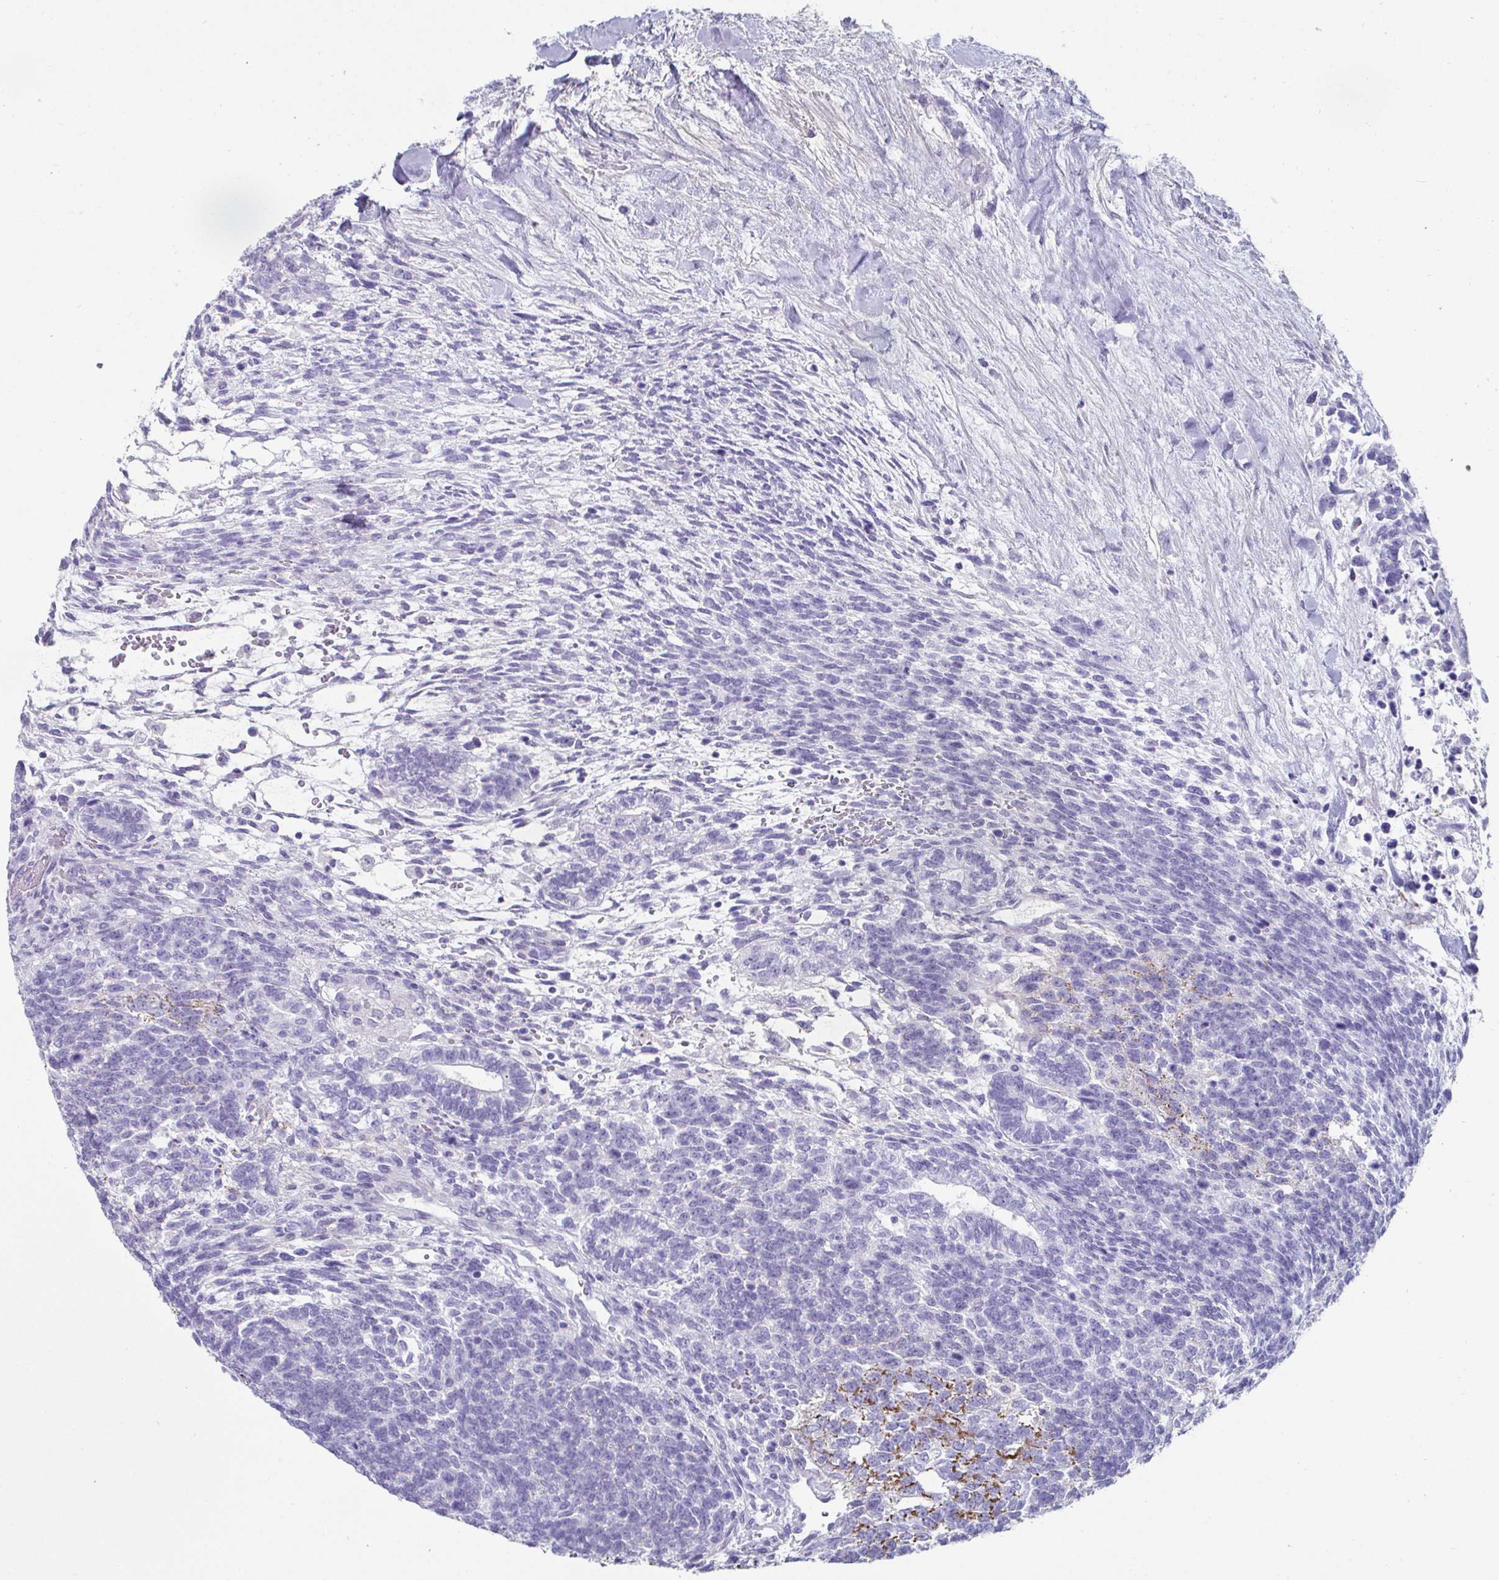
{"staining": {"intensity": "negative", "quantity": "none", "location": "none"}, "tissue": "testis cancer", "cell_type": "Tumor cells", "image_type": "cancer", "snomed": [{"axis": "morphology", "description": "Carcinoma, Embryonal, NOS"}, {"axis": "topography", "description": "Testis"}], "caption": "Tumor cells are negative for brown protein staining in embryonal carcinoma (testis). (IHC, brightfield microscopy, high magnification).", "gene": "CREG2", "patient": {"sex": "male", "age": 23}}